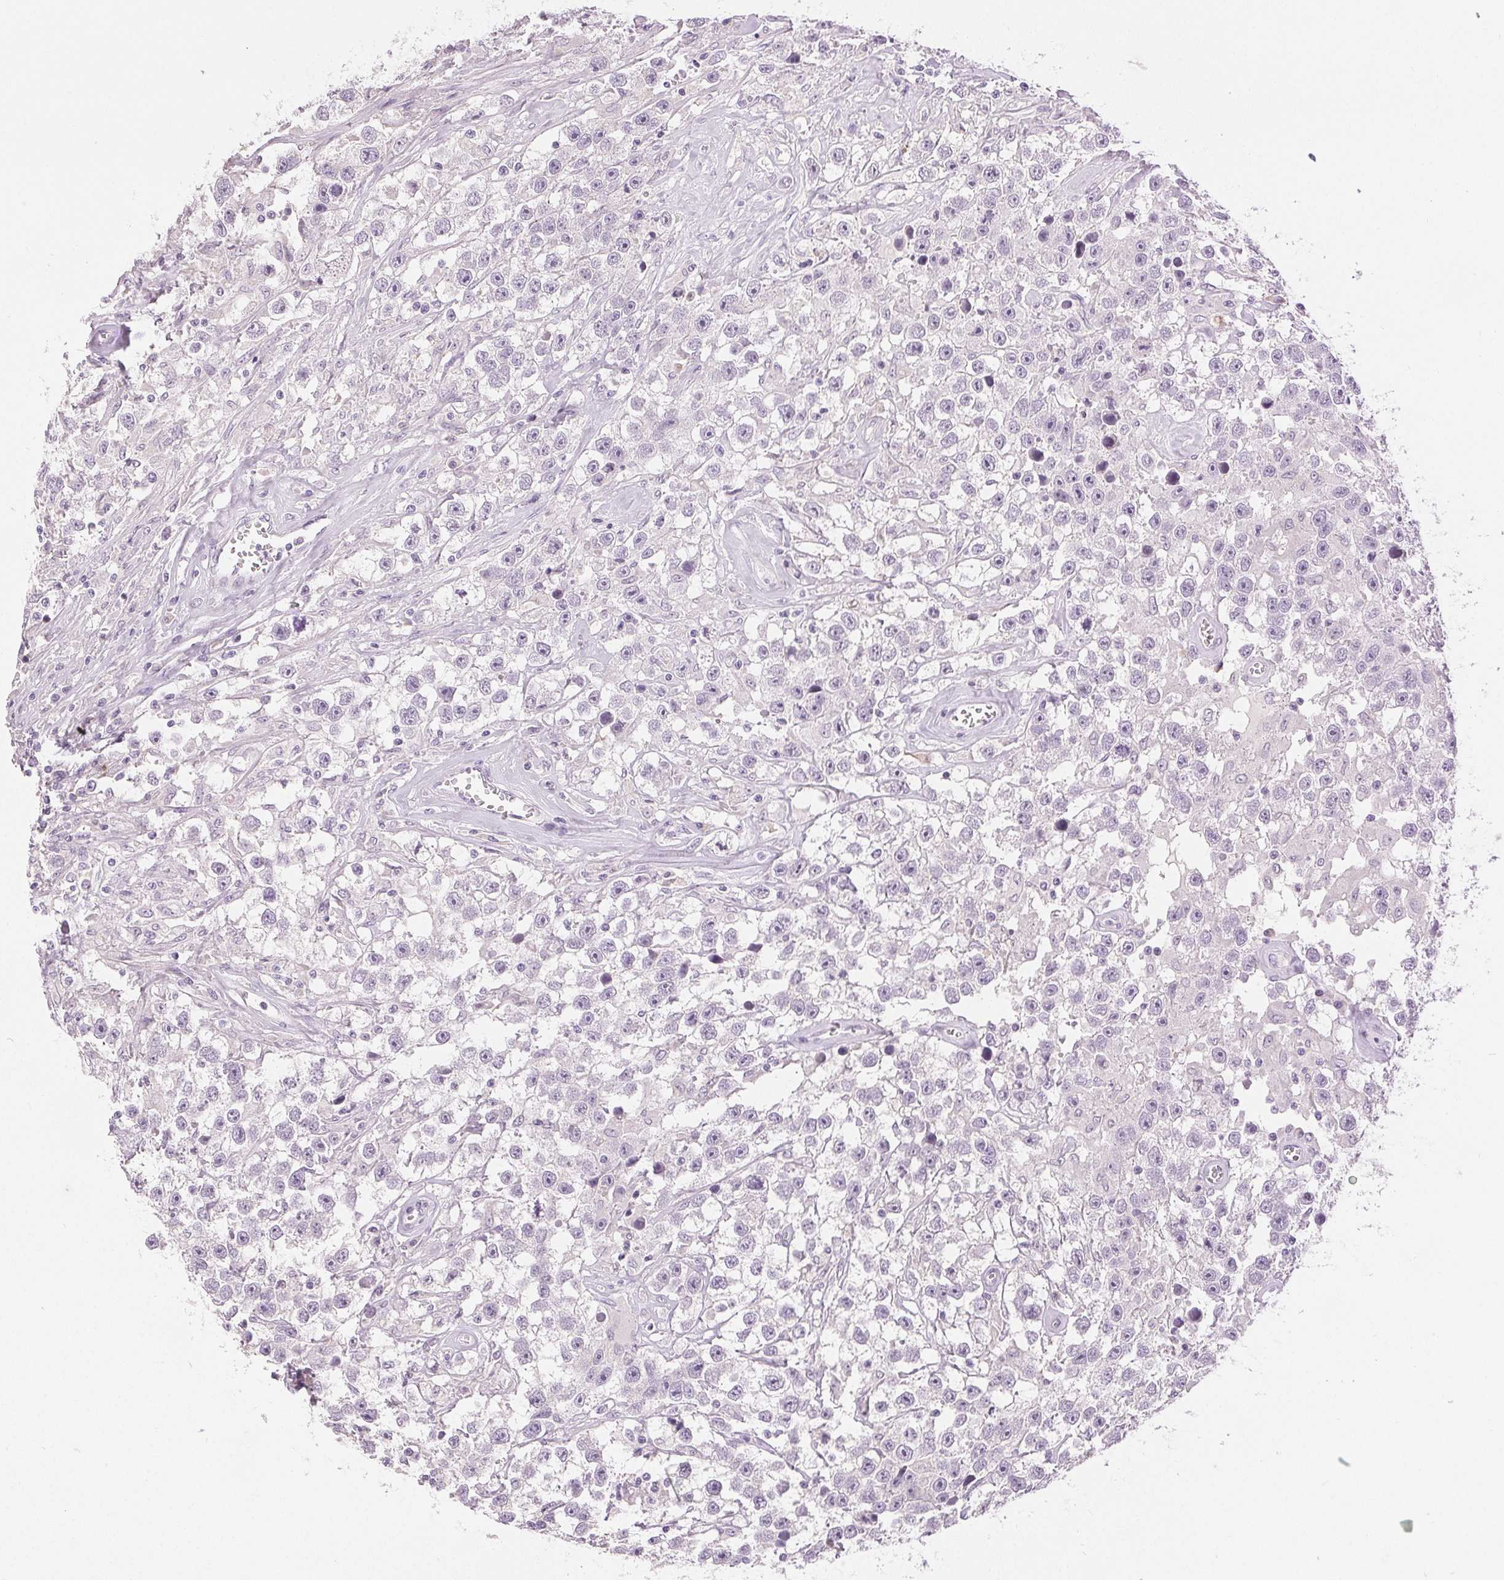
{"staining": {"intensity": "negative", "quantity": "none", "location": "none"}, "tissue": "testis cancer", "cell_type": "Tumor cells", "image_type": "cancer", "snomed": [{"axis": "morphology", "description": "Seminoma, NOS"}, {"axis": "topography", "description": "Testis"}], "caption": "Immunohistochemical staining of seminoma (testis) exhibits no significant positivity in tumor cells.", "gene": "DSG3", "patient": {"sex": "male", "age": 43}}